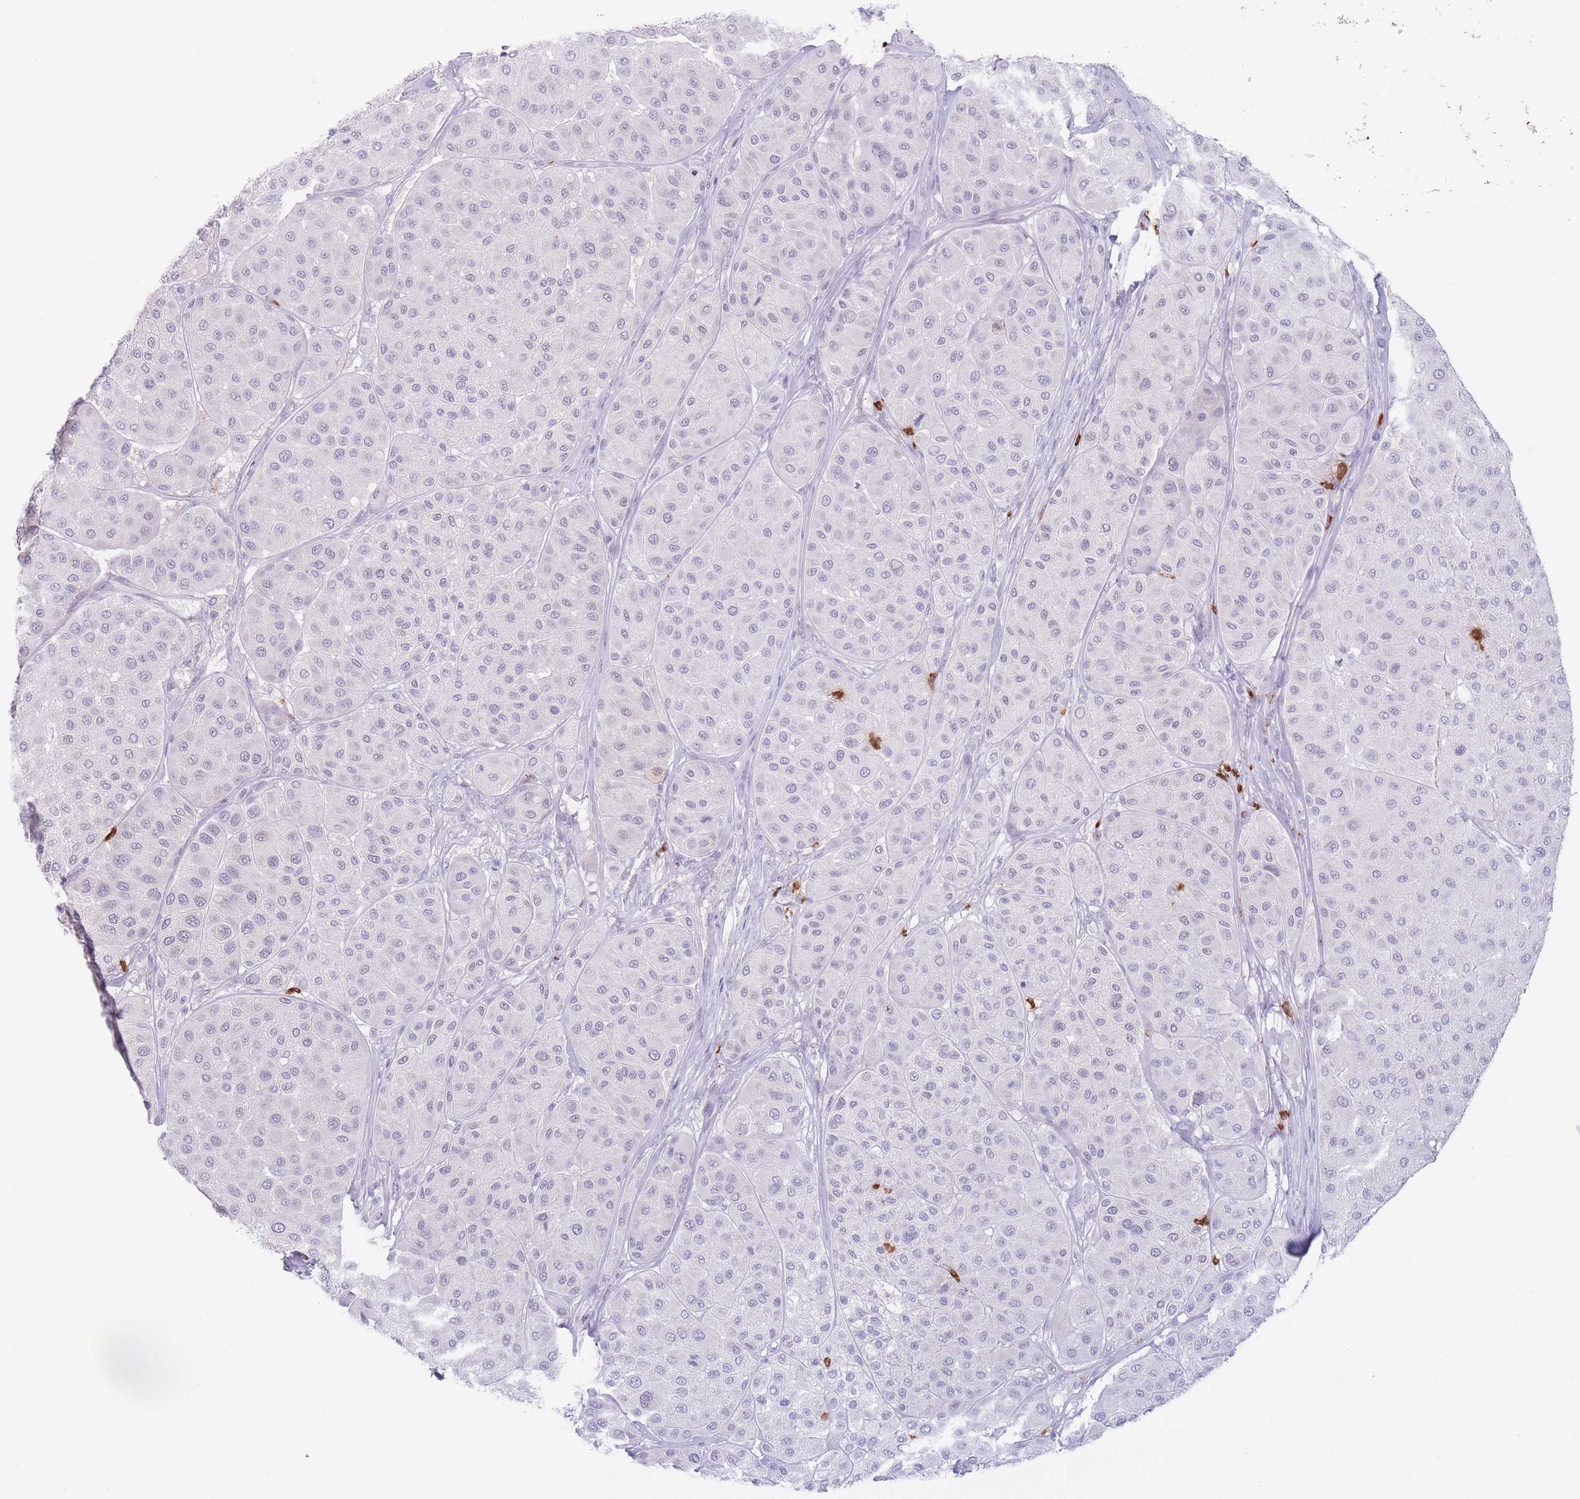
{"staining": {"intensity": "negative", "quantity": "none", "location": "none"}, "tissue": "melanoma", "cell_type": "Tumor cells", "image_type": "cancer", "snomed": [{"axis": "morphology", "description": "Malignant melanoma, Metastatic site"}, {"axis": "topography", "description": "Smooth muscle"}], "caption": "This is an immunohistochemistry micrograph of human melanoma. There is no expression in tumor cells.", "gene": "LCLAT1", "patient": {"sex": "male", "age": 41}}